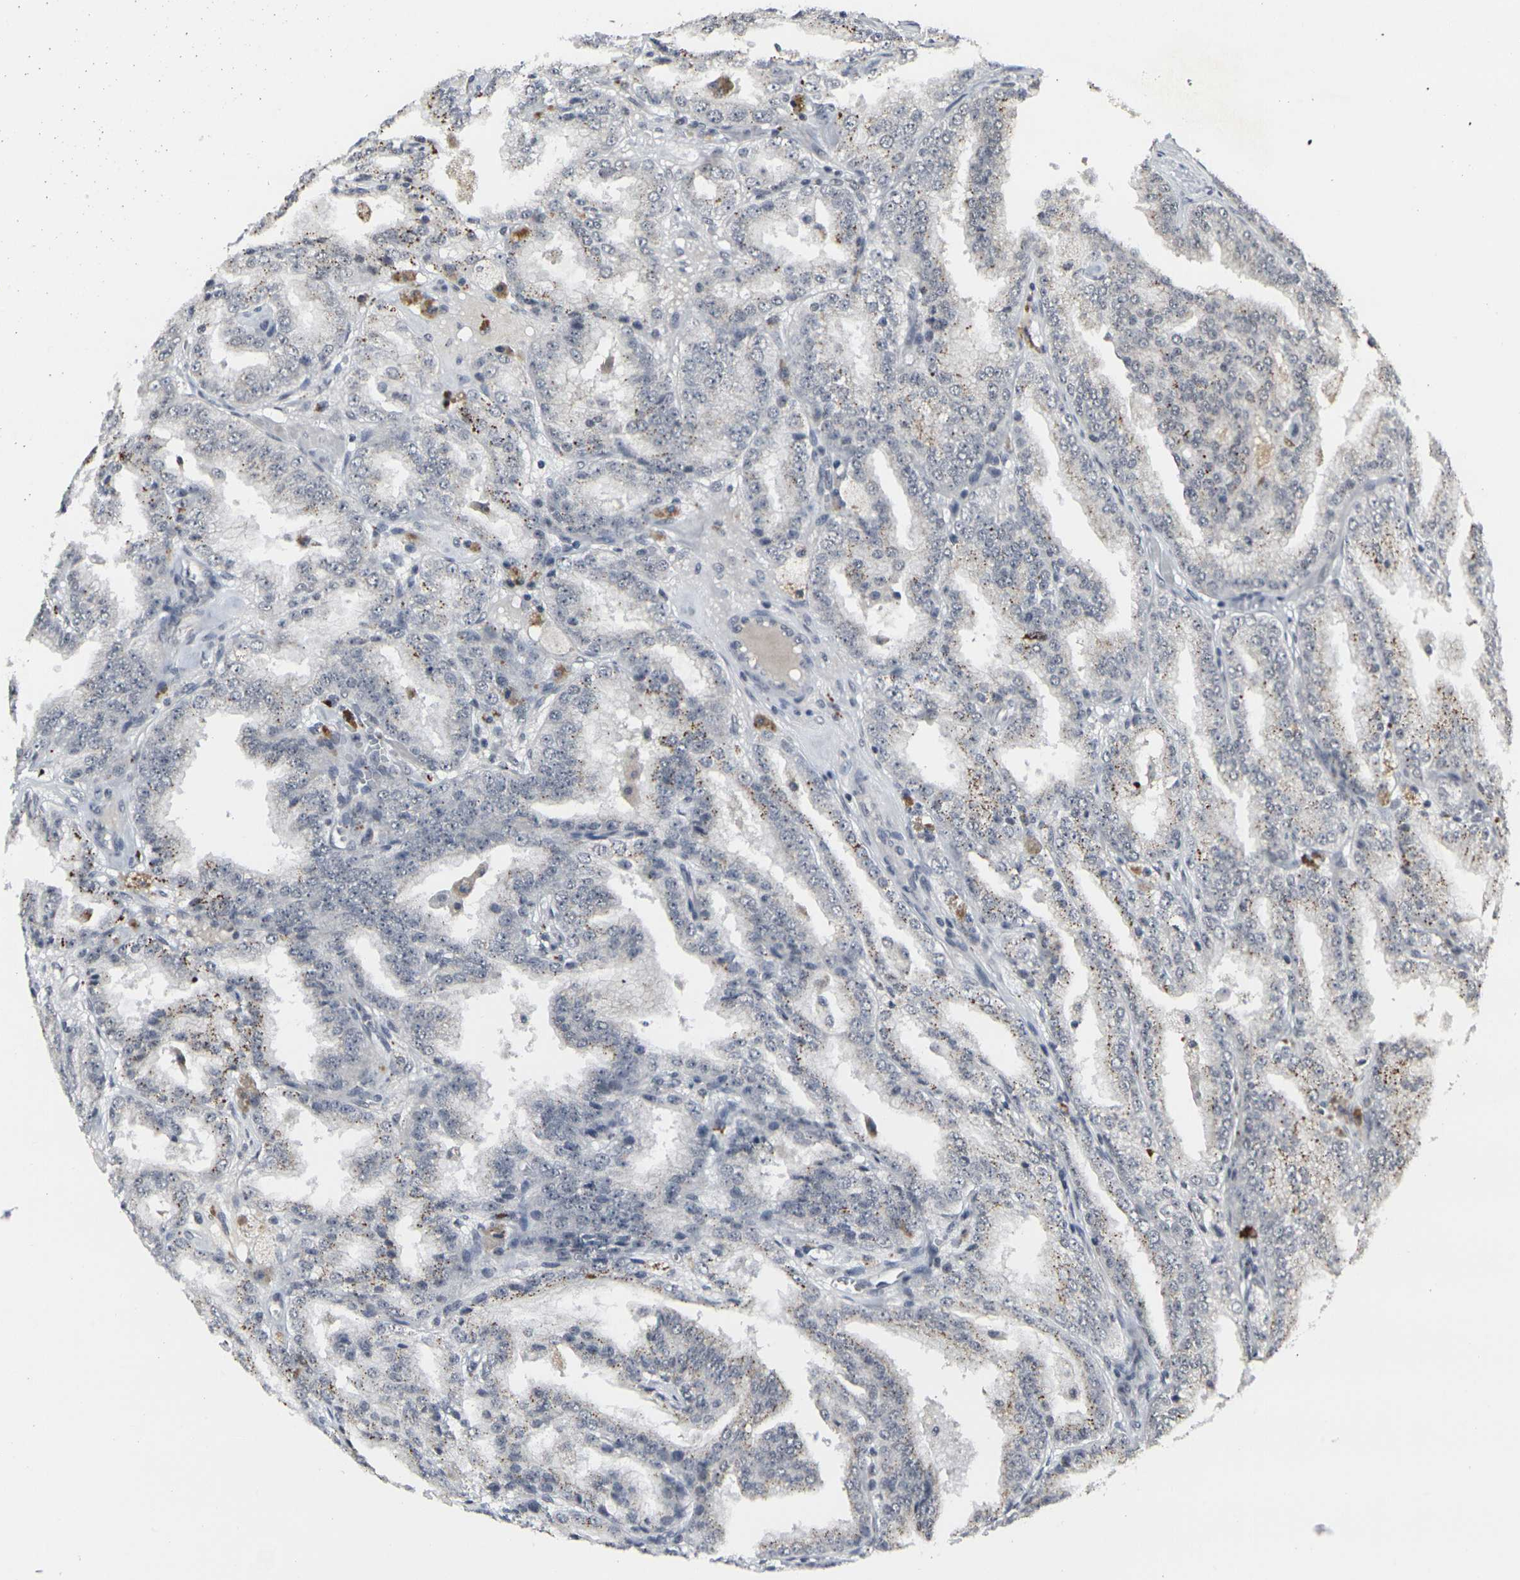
{"staining": {"intensity": "negative", "quantity": "none", "location": "none"}, "tissue": "prostate cancer", "cell_type": "Tumor cells", "image_type": "cancer", "snomed": [{"axis": "morphology", "description": "Adenocarcinoma, High grade"}, {"axis": "topography", "description": "Prostate"}], "caption": "Tumor cells are negative for protein expression in human prostate adenocarcinoma (high-grade). (IHC, brightfield microscopy, high magnification).", "gene": "GPR19", "patient": {"sex": "male", "age": 61}}